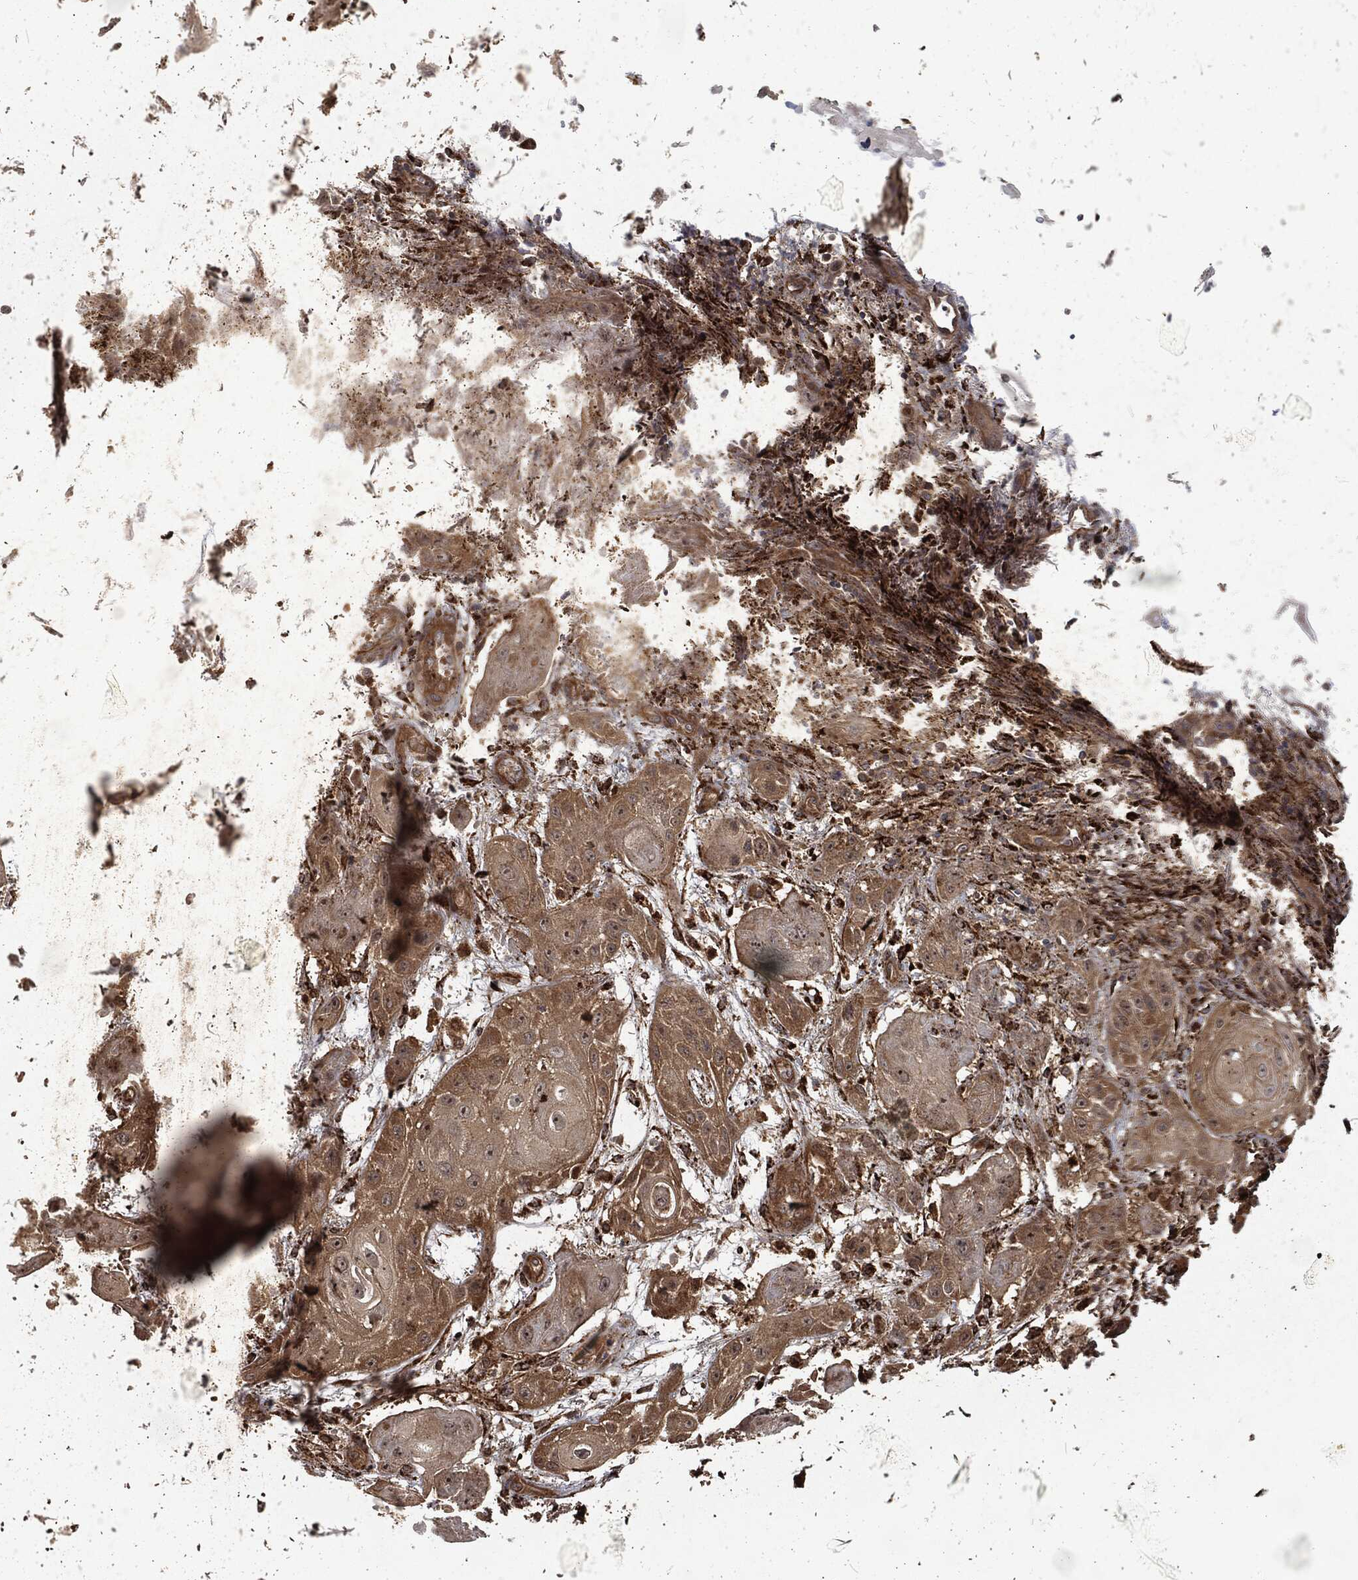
{"staining": {"intensity": "moderate", "quantity": ">75%", "location": "cytoplasmic/membranous"}, "tissue": "skin cancer", "cell_type": "Tumor cells", "image_type": "cancer", "snomed": [{"axis": "morphology", "description": "Squamous cell carcinoma, NOS"}, {"axis": "topography", "description": "Skin"}], "caption": "DAB immunohistochemical staining of human skin cancer (squamous cell carcinoma) reveals moderate cytoplasmic/membranous protein expression in about >75% of tumor cells.", "gene": "RFTN1", "patient": {"sex": "male", "age": 62}}